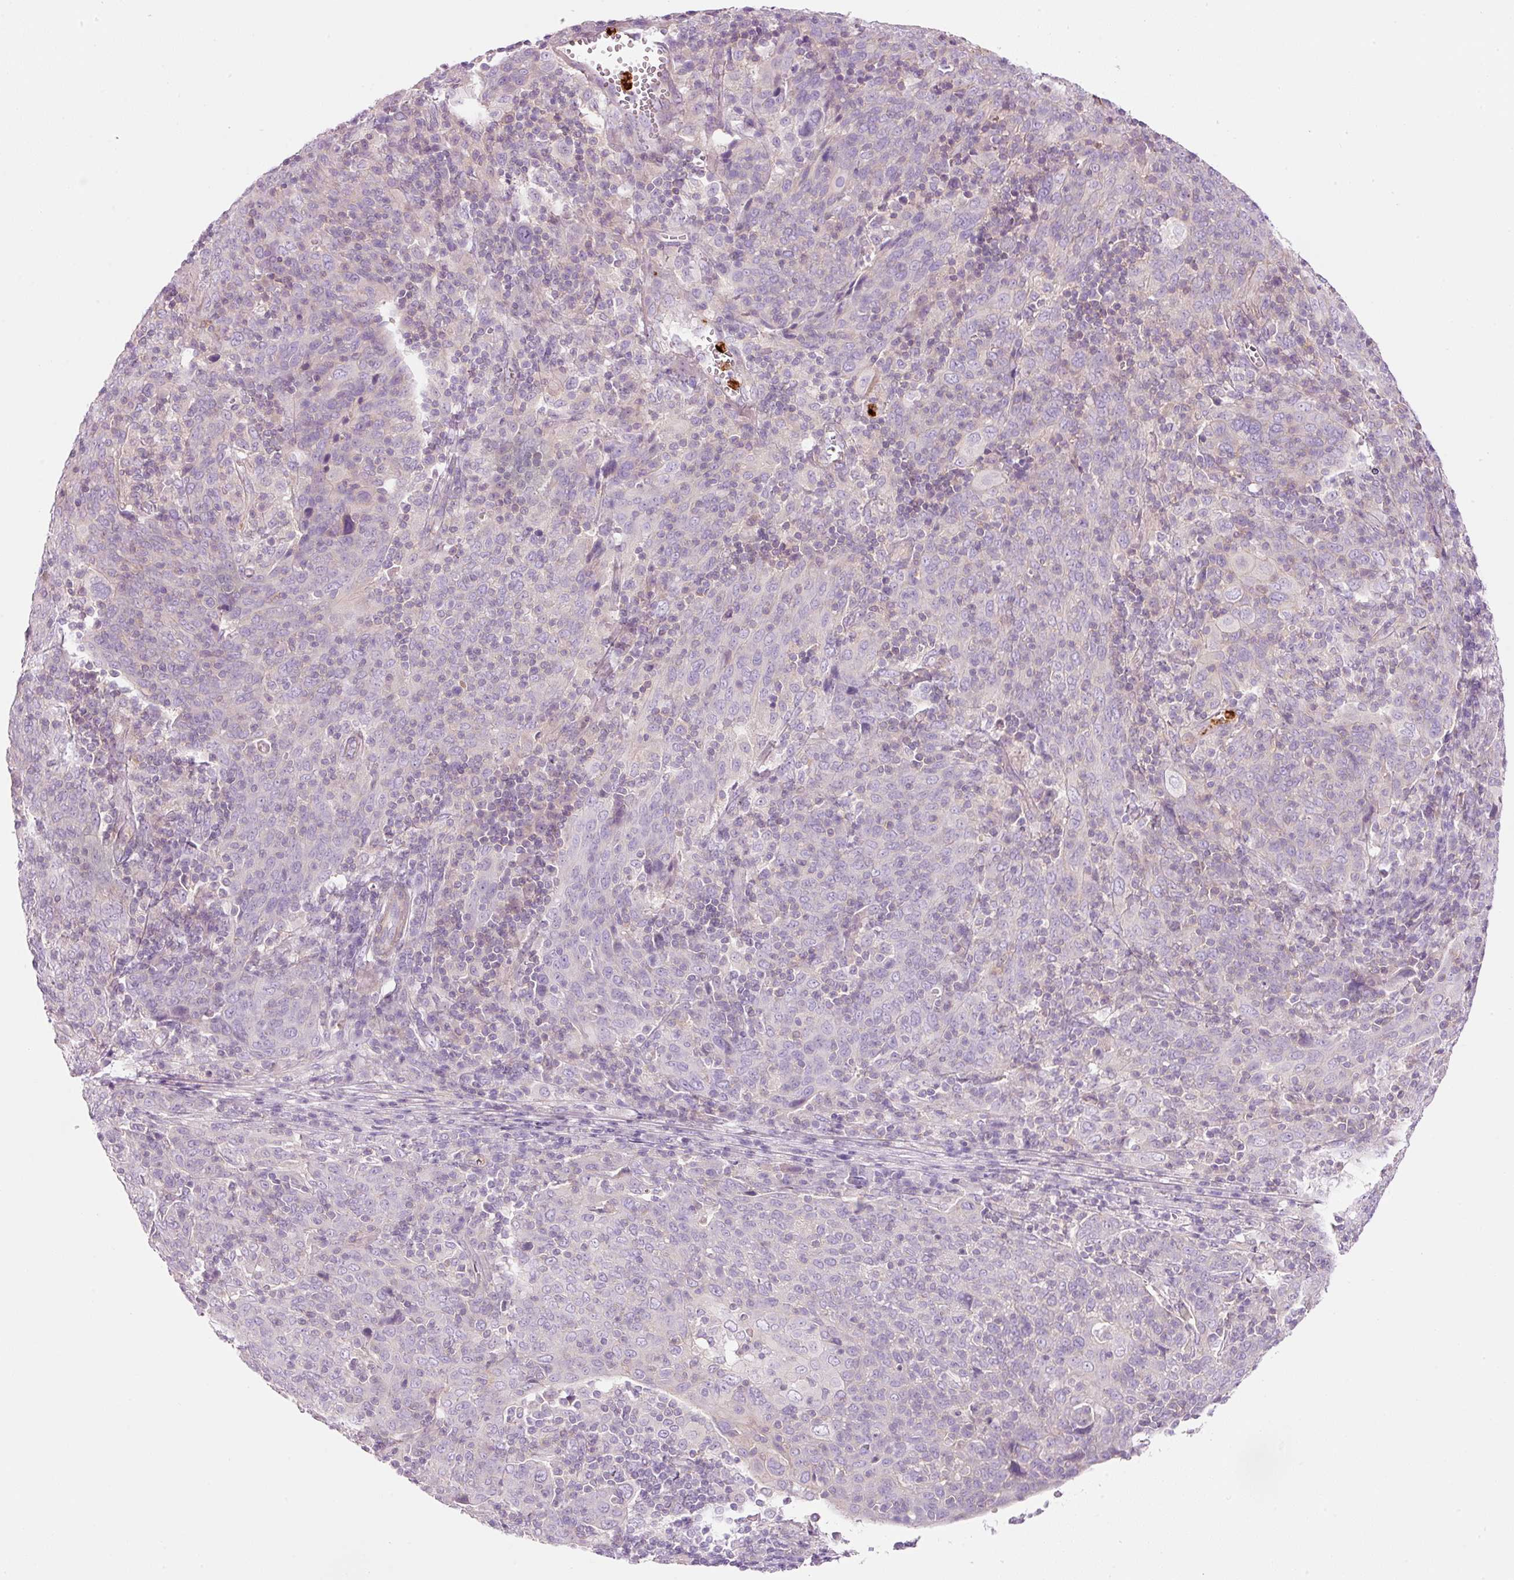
{"staining": {"intensity": "negative", "quantity": "none", "location": "none"}, "tissue": "cervical cancer", "cell_type": "Tumor cells", "image_type": "cancer", "snomed": [{"axis": "morphology", "description": "Squamous cell carcinoma, NOS"}, {"axis": "topography", "description": "Cervix"}], "caption": "IHC of cervical squamous cell carcinoma demonstrates no expression in tumor cells. Brightfield microscopy of IHC stained with DAB (brown) and hematoxylin (blue), captured at high magnification.", "gene": "MAP3K3", "patient": {"sex": "female", "age": 67}}